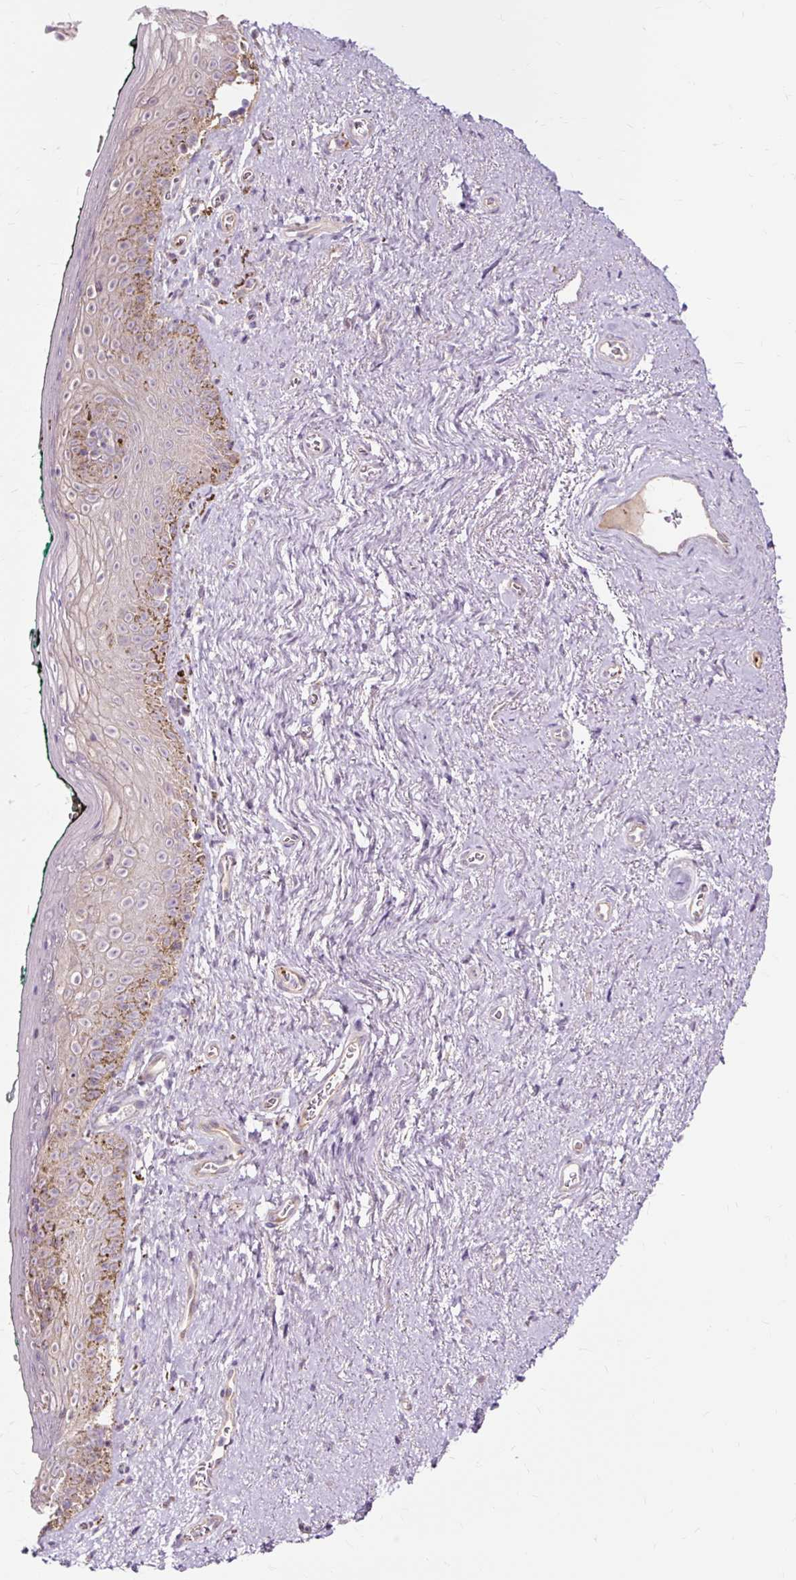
{"staining": {"intensity": "weak", "quantity": "<25%", "location": "cytoplasmic/membranous"}, "tissue": "vagina", "cell_type": "Squamous epithelial cells", "image_type": "normal", "snomed": [{"axis": "morphology", "description": "Normal tissue, NOS"}, {"axis": "topography", "description": "Vulva"}, {"axis": "topography", "description": "Vagina"}, {"axis": "topography", "description": "Peripheral nerve tissue"}], "caption": "This is an immunohistochemistry (IHC) histopathology image of normal human vagina. There is no staining in squamous epithelial cells.", "gene": "PDZD2", "patient": {"sex": "female", "age": 66}}